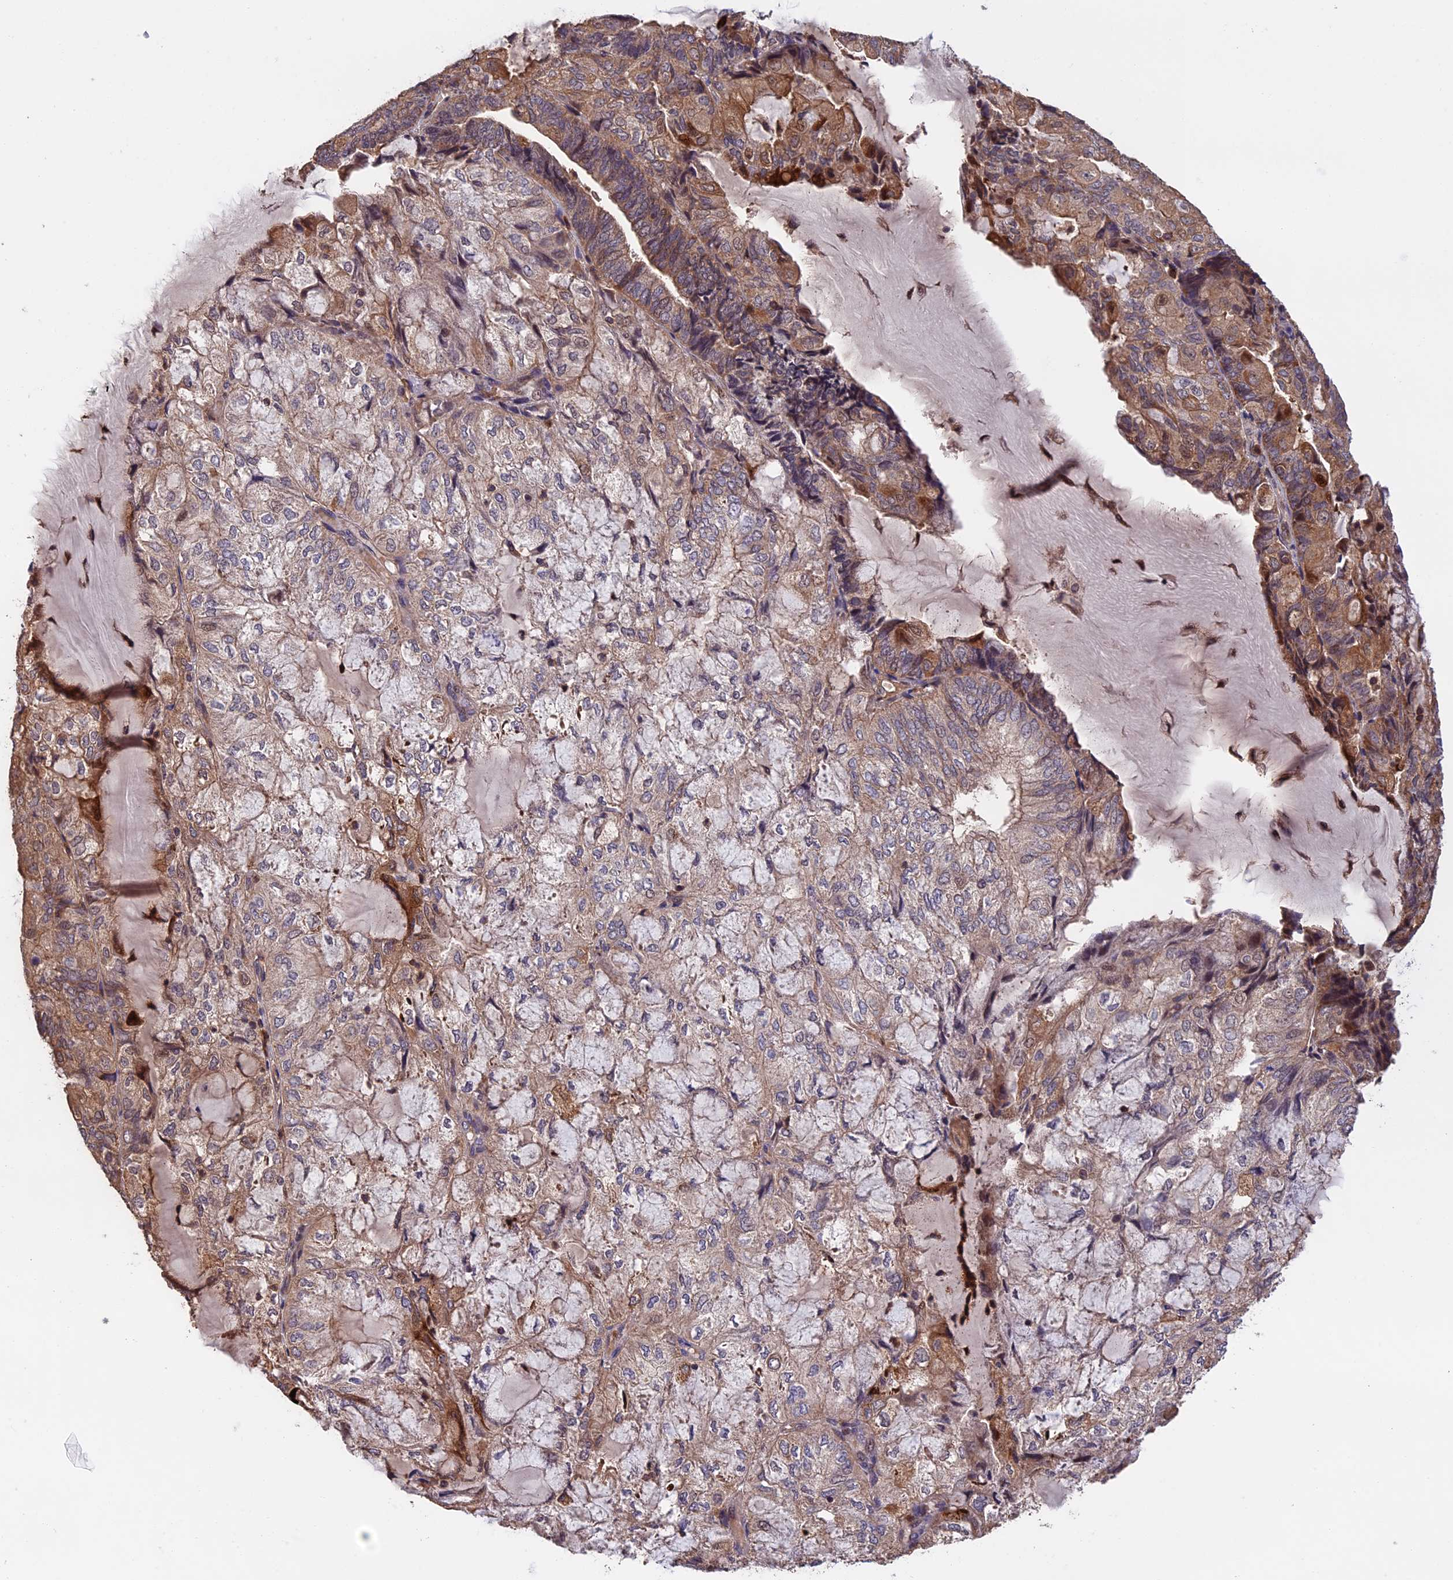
{"staining": {"intensity": "moderate", "quantity": "25%-75%", "location": "cytoplasmic/membranous"}, "tissue": "endometrial cancer", "cell_type": "Tumor cells", "image_type": "cancer", "snomed": [{"axis": "morphology", "description": "Adenocarcinoma, NOS"}, {"axis": "topography", "description": "Endometrium"}], "caption": "Endometrial adenocarcinoma tissue displays moderate cytoplasmic/membranous positivity in approximately 25%-75% of tumor cells, visualized by immunohistochemistry.", "gene": "PKD2L2", "patient": {"sex": "female", "age": 81}}